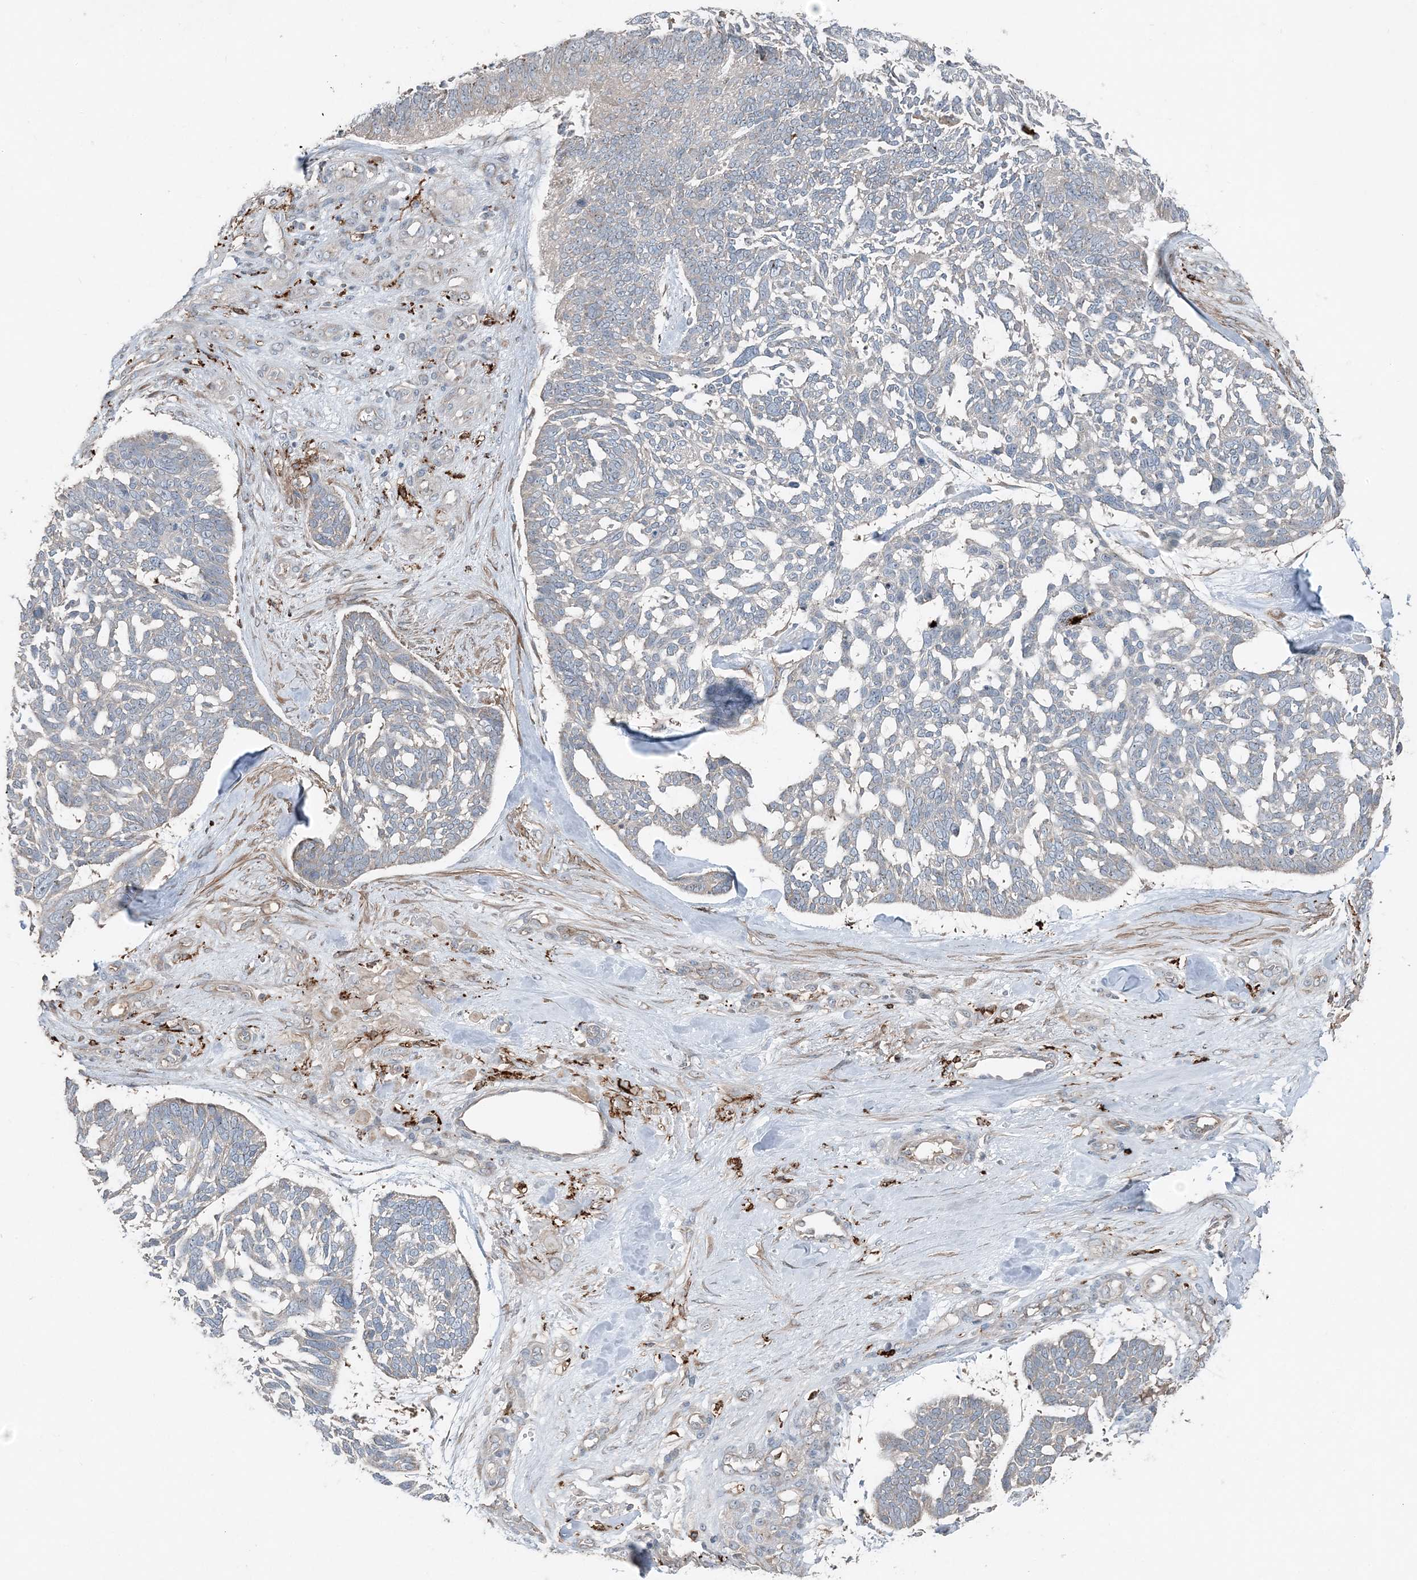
{"staining": {"intensity": "negative", "quantity": "none", "location": "none"}, "tissue": "skin cancer", "cell_type": "Tumor cells", "image_type": "cancer", "snomed": [{"axis": "morphology", "description": "Basal cell carcinoma"}, {"axis": "topography", "description": "Skin"}], "caption": "Tumor cells are negative for protein expression in human skin cancer (basal cell carcinoma).", "gene": "KY", "patient": {"sex": "male", "age": 88}}